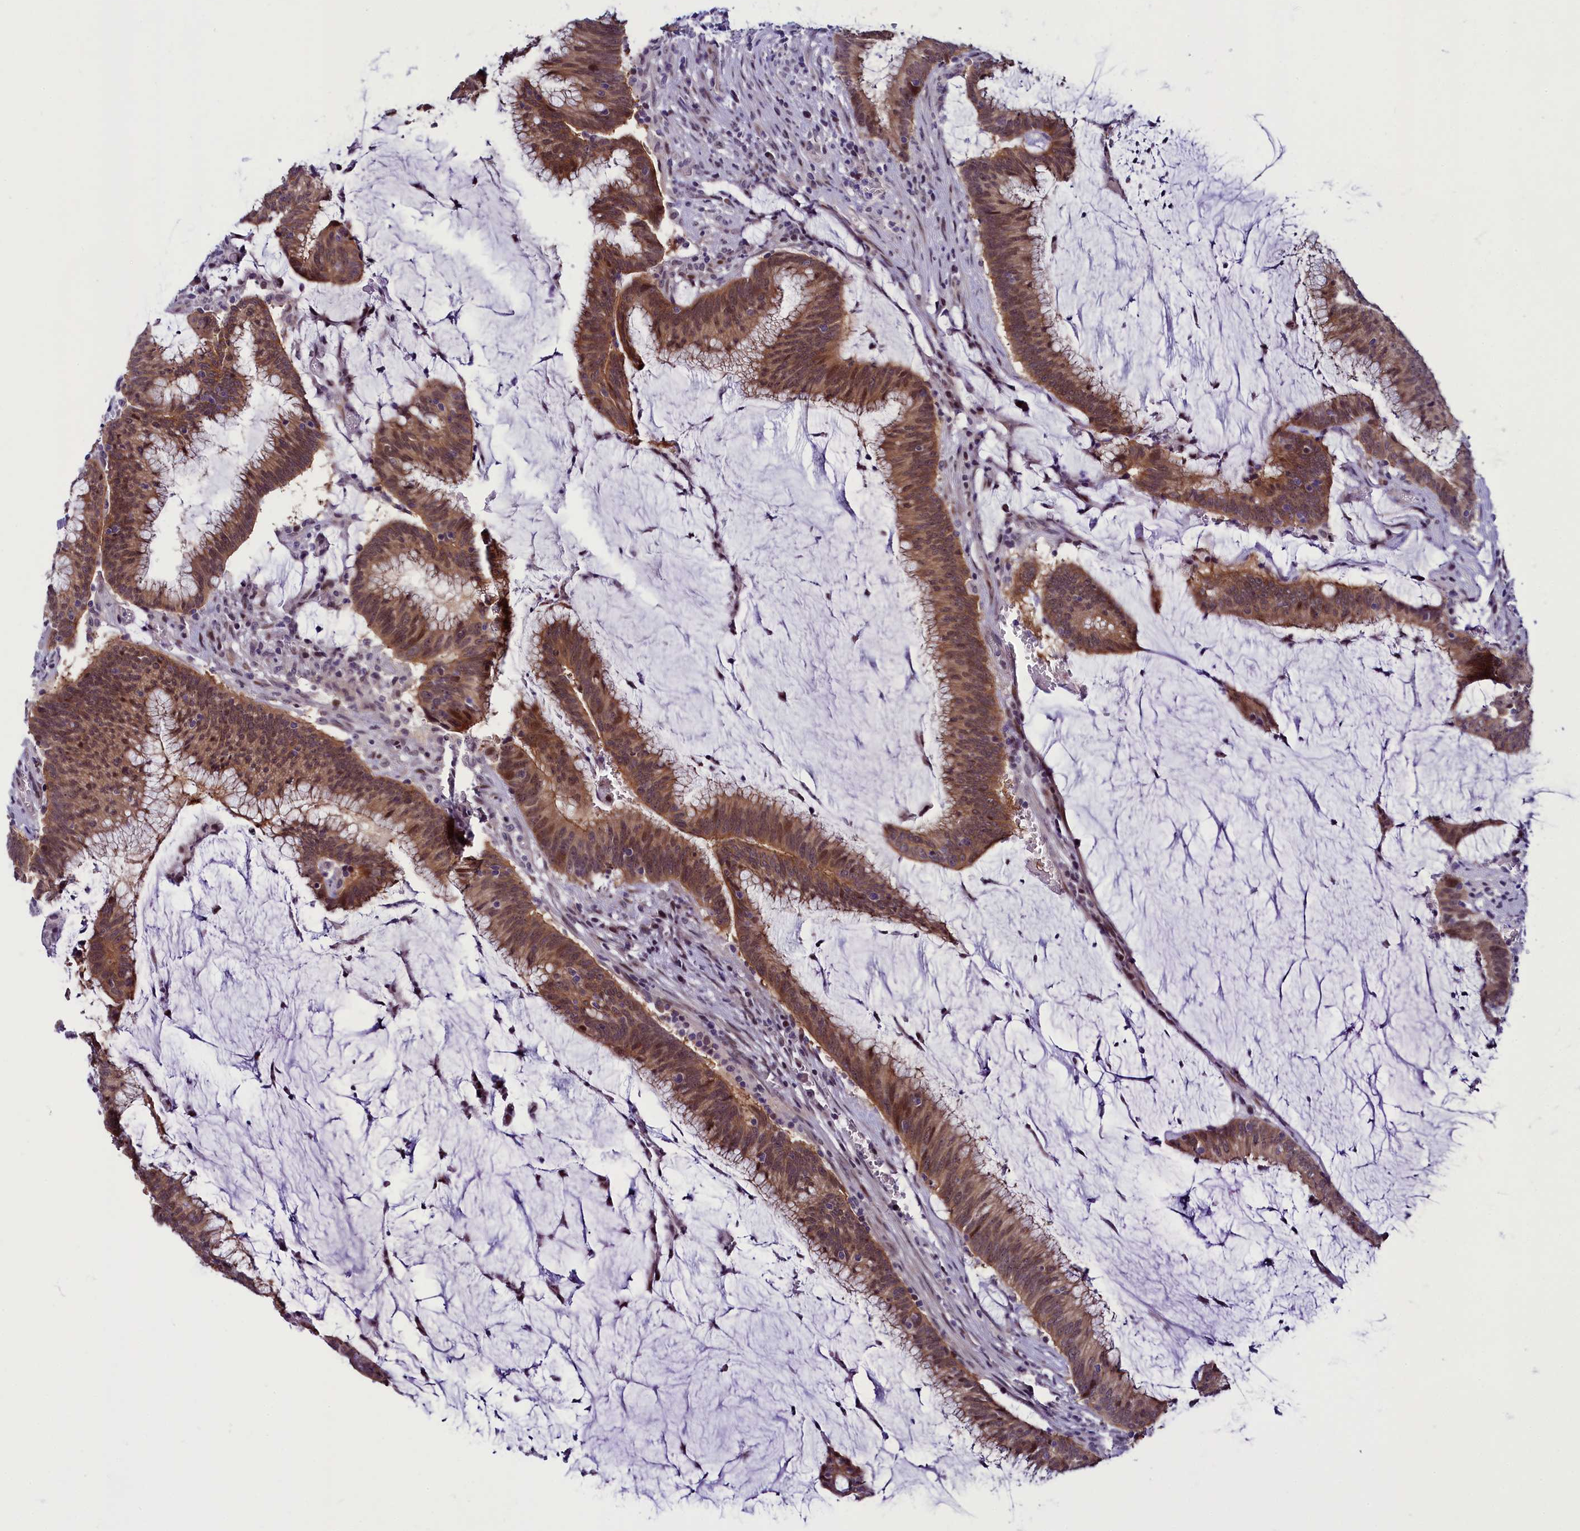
{"staining": {"intensity": "moderate", "quantity": ">75%", "location": "cytoplasmic/membranous,nuclear"}, "tissue": "colorectal cancer", "cell_type": "Tumor cells", "image_type": "cancer", "snomed": [{"axis": "morphology", "description": "Adenocarcinoma, NOS"}, {"axis": "topography", "description": "Rectum"}], "caption": "Colorectal cancer (adenocarcinoma) stained for a protein shows moderate cytoplasmic/membranous and nuclear positivity in tumor cells.", "gene": "CCDC106", "patient": {"sex": "female", "age": 77}}